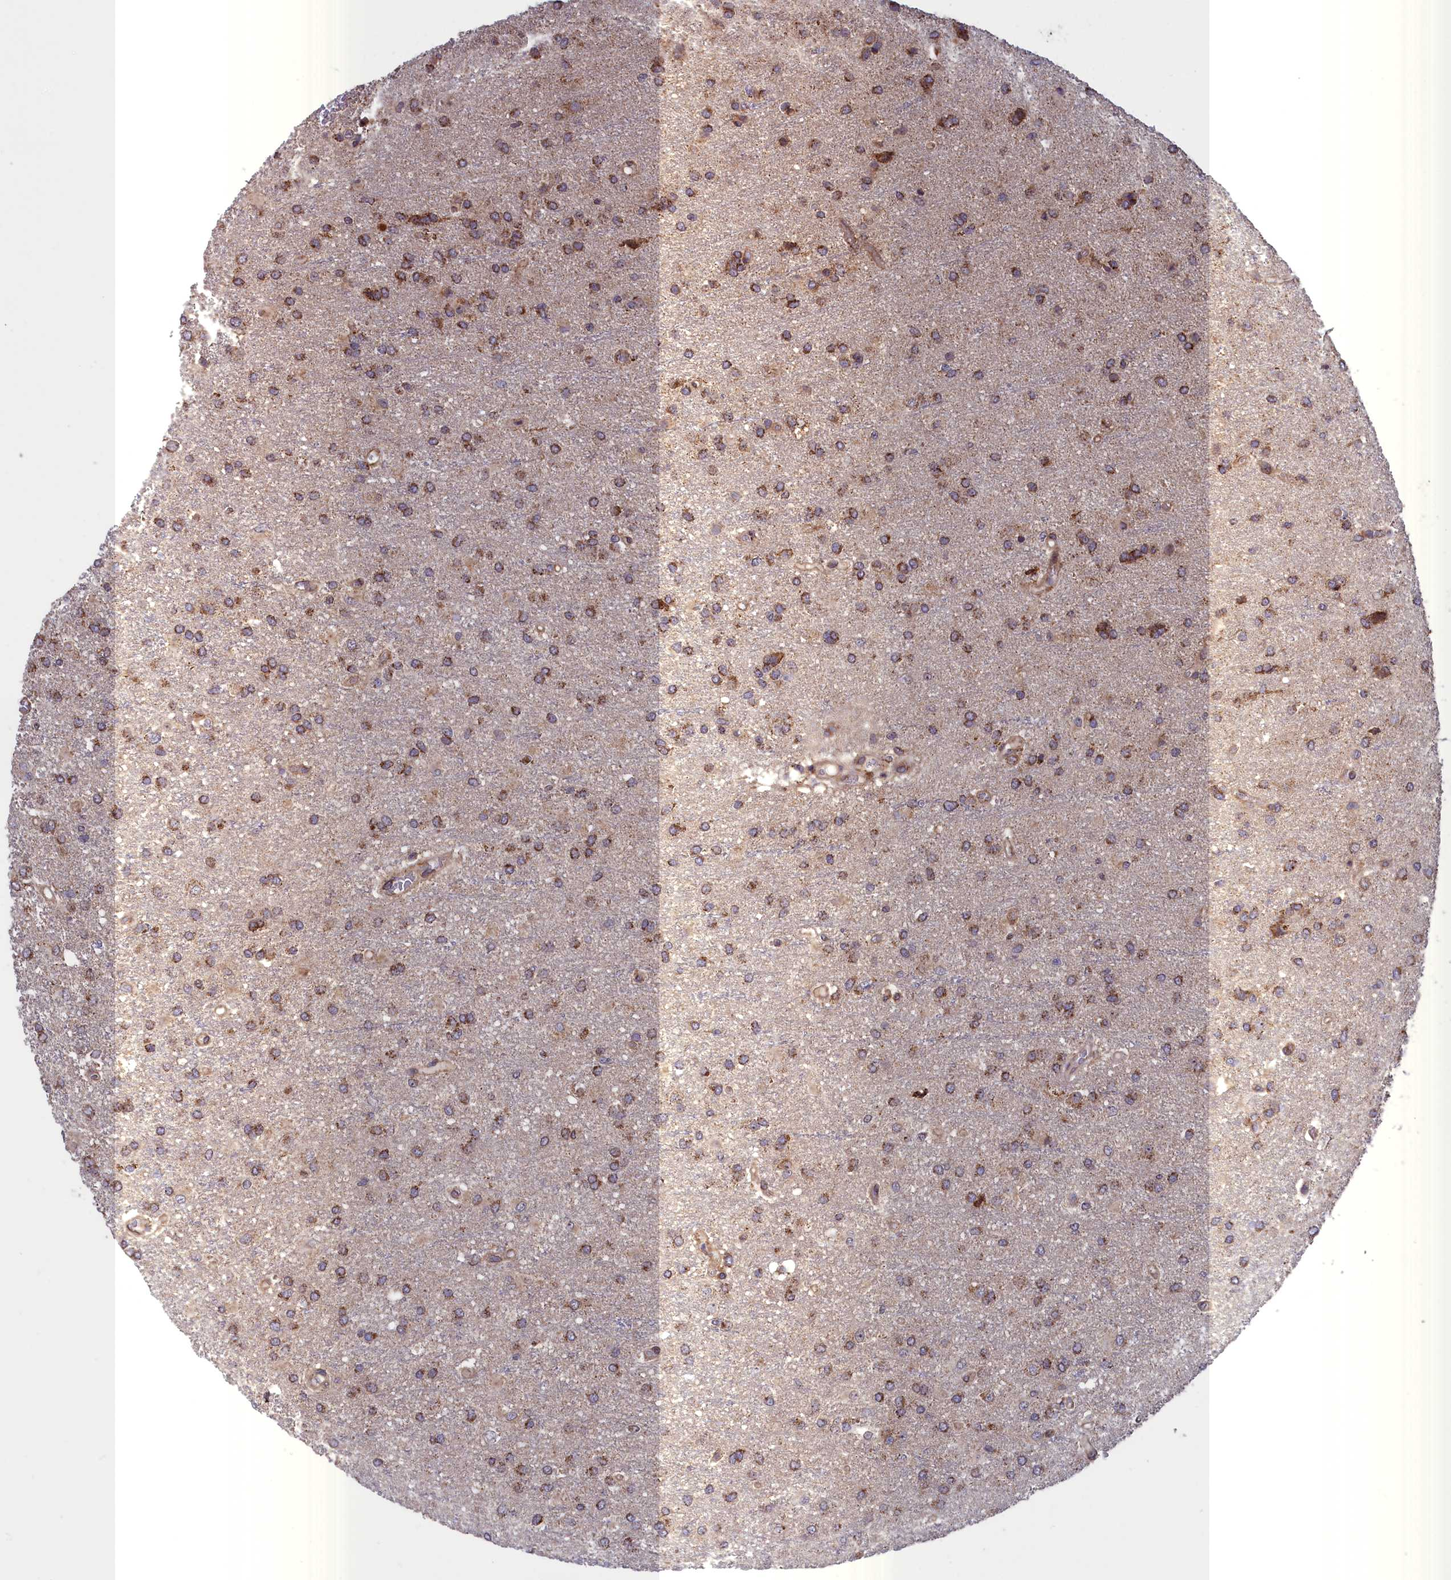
{"staining": {"intensity": "moderate", "quantity": ">75%", "location": "cytoplasmic/membranous"}, "tissue": "glioma", "cell_type": "Tumor cells", "image_type": "cancer", "snomed": [{"axis": "morphology", "description": "Glioma, malignant, High grade"}, {"axis": "topography", "description": "Brain"}], "caption": "IHC of human glioma displays medium levels of moderate cytoplasmic/membranous expression in about >75% of tumor cells.", "gene": "TIMM44", "patient": {"sex": "female", "age": 74}}